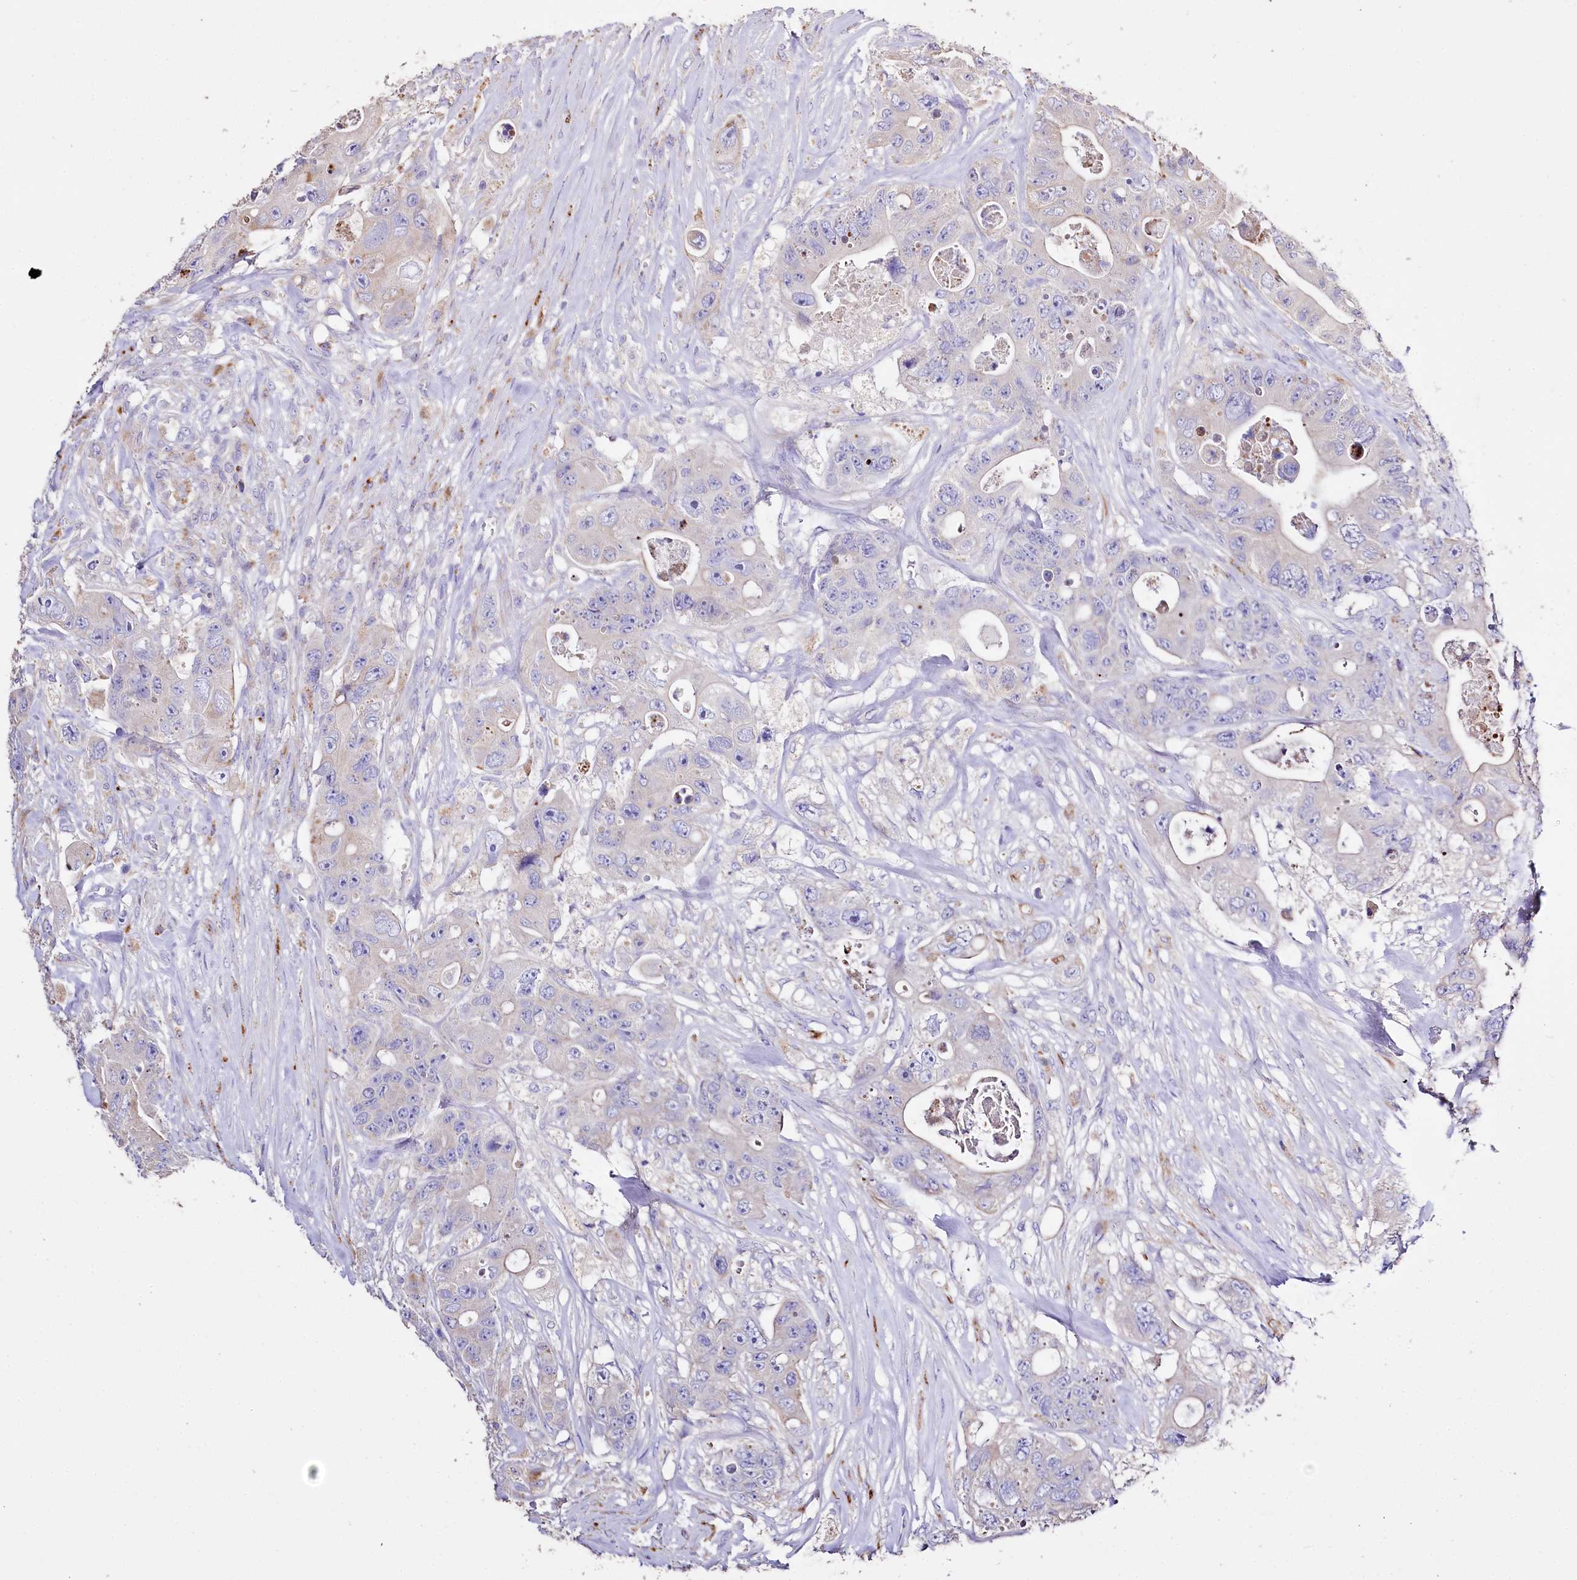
{"staining": {"intensity": "negative", "quantity": "none", "location": "none"}, "tissue": "colorectal cancer", "cell_type": "Tumor cells", "image_type": "cancer", "snomed": [{"axis": "morphology", "description": "Adenocarcinoma, NOS"}, {"axis": "topography", "description": "Colon"}], "caption": "This is an IHC micrograph of colorectal cancer. There is no staining in tumor cells.", "gene": "PTER", "patient": {"sex": "female", "age": 46}}